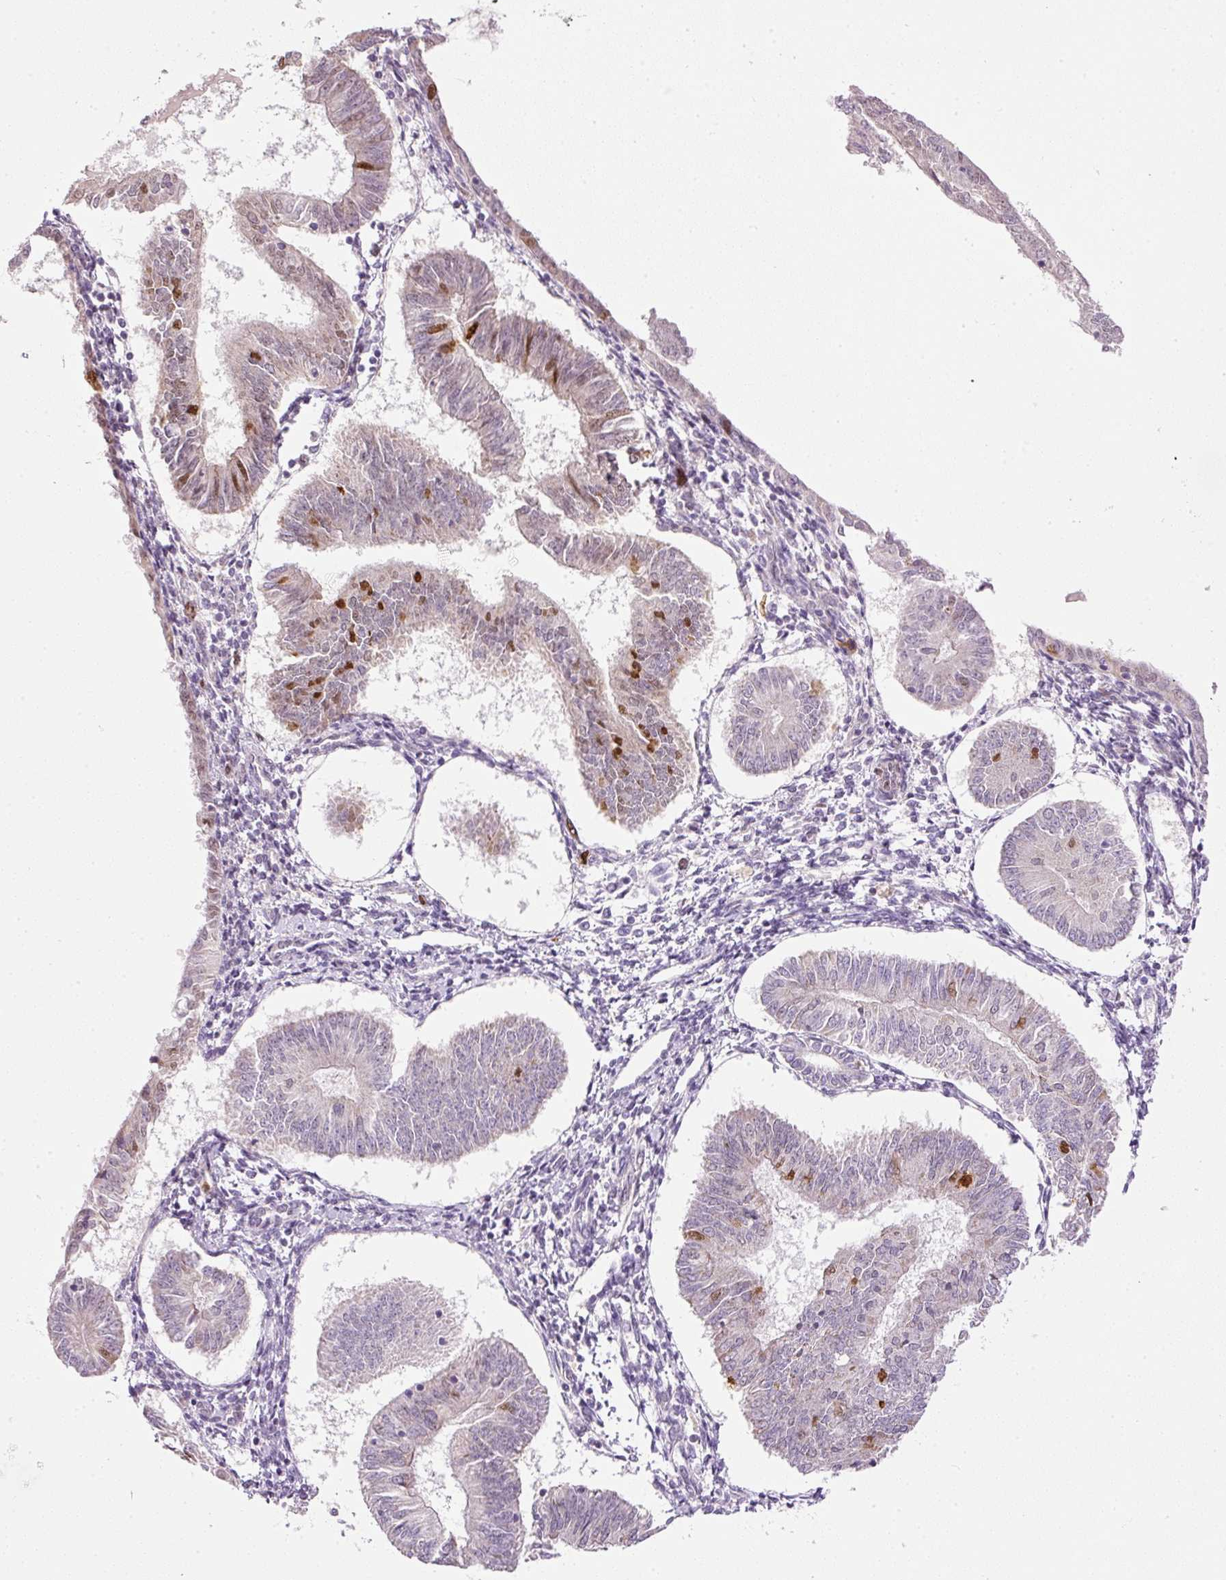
{"staining": {"intensity": "moderate", "quantity": "<25%", "location": "nuclear"}, "tissue": "endometrial cancer", "cell_type": "Tumor cells", "image_type": "cancer", "snomed": [{"axis": "morphology", "description": "Adenocarcinoma, NOS"}, {"axis": "topography", "description": "Endometrium"}], "caption": "Moderate nuclear expression is present in about <25% of tumor cells in adenocarcinoma (endometrial). The protein of interest is shown in brown color, while the nuclei are stained blue.", "gene": "KPNA2", "patient": {"sex": "female", "age": 58}}